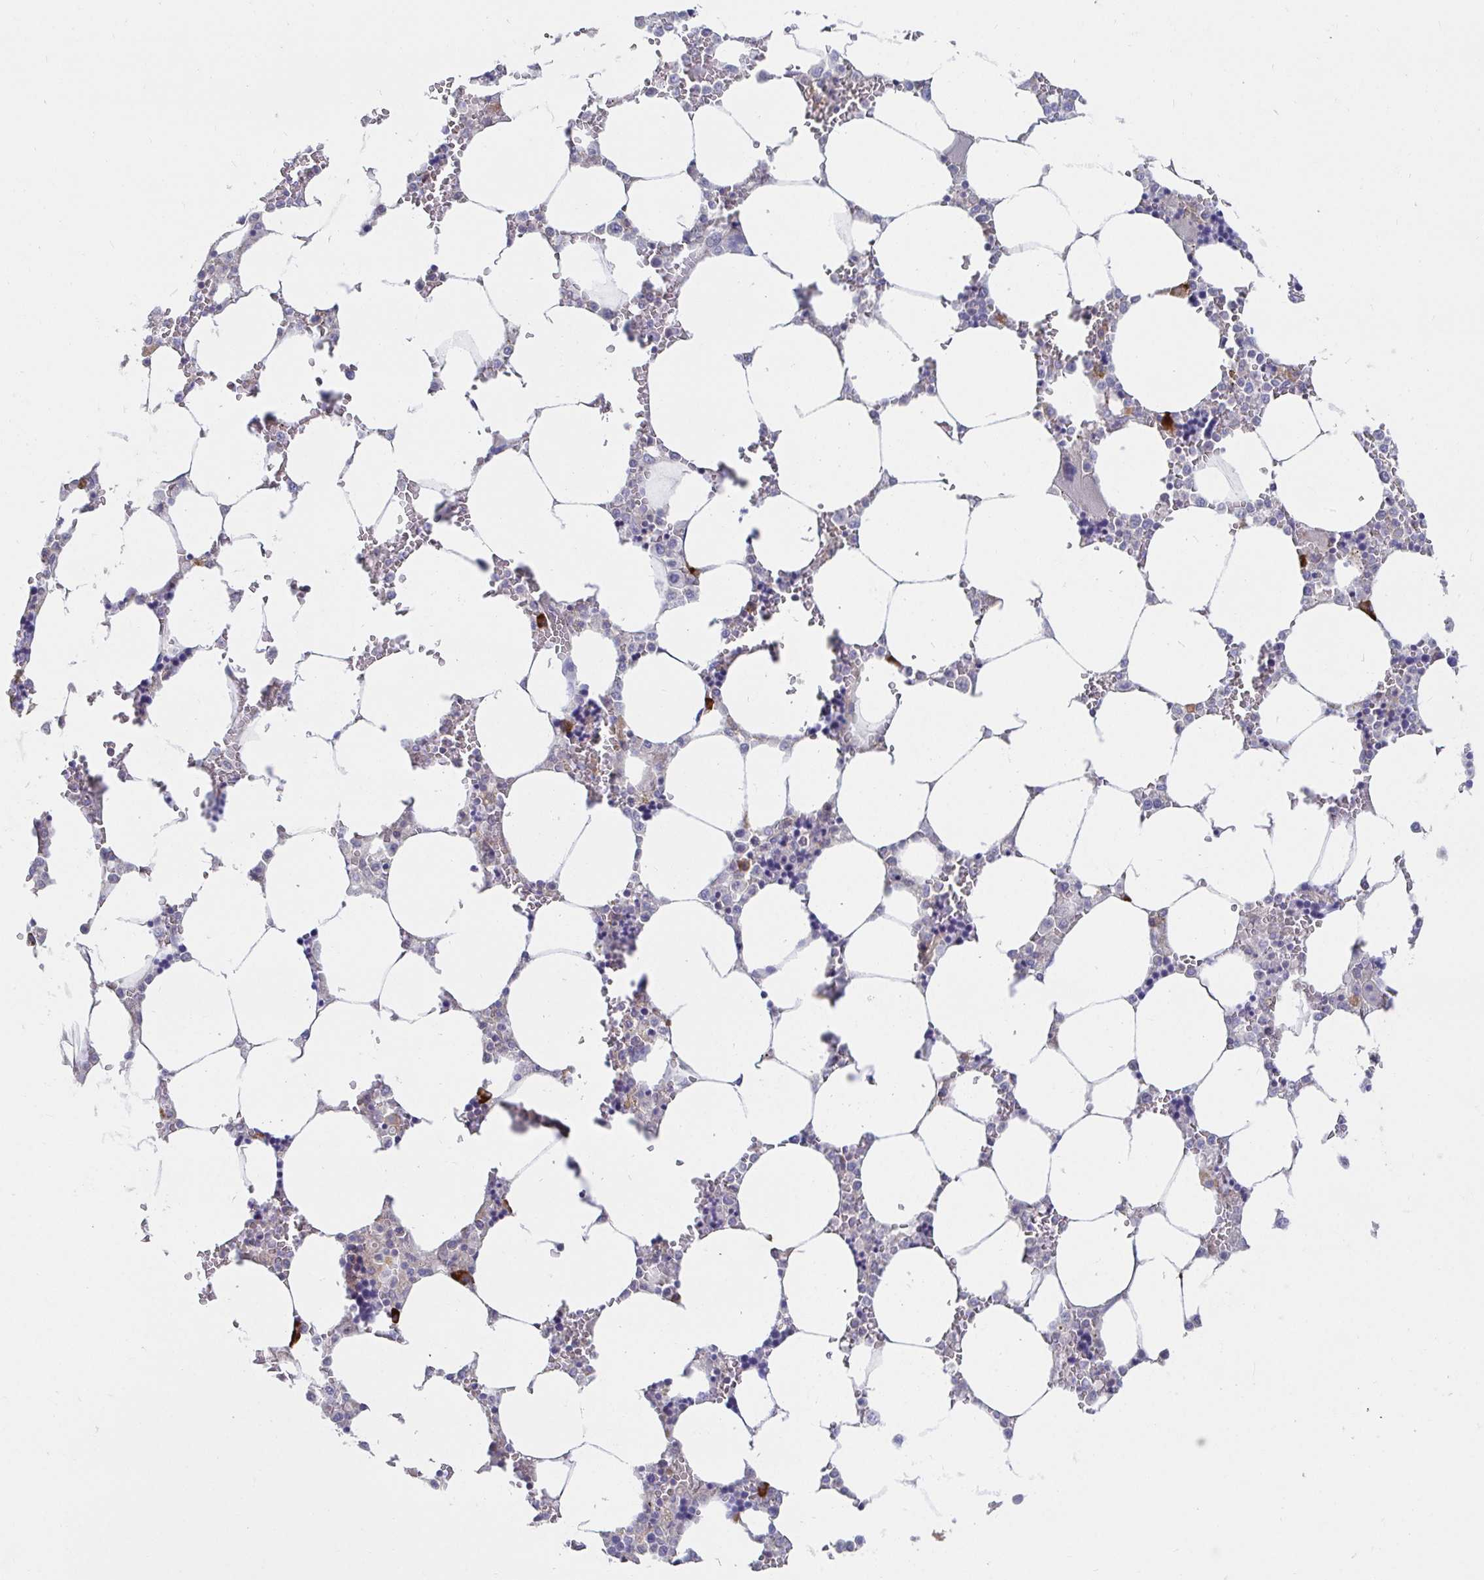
{"staining": {"intensity": "moderate", "quantity": "<25%", "location": "cytoplasmic/membranous"}, "tissue": "bone marrow", "cell_type": "Hematopoietic cells", "image_type": "normal", "snomed": [{"axis": "morphology", "description": "Normal tissue, NOS"}, {"axis": "topography", "description": "Bone marrow"}], "caption": "Protein expression analysis of normal bone marrow exhibits moderate cytoplasmic/membranous staining in approximately <25% of hematopoietic cells. Using DAB (brown) and hematoxylin (blue) stains, captured at high magnification using brightfield microscopy.", "gene": "SSH2", "patient": {"sex": "male", "age": 64}}